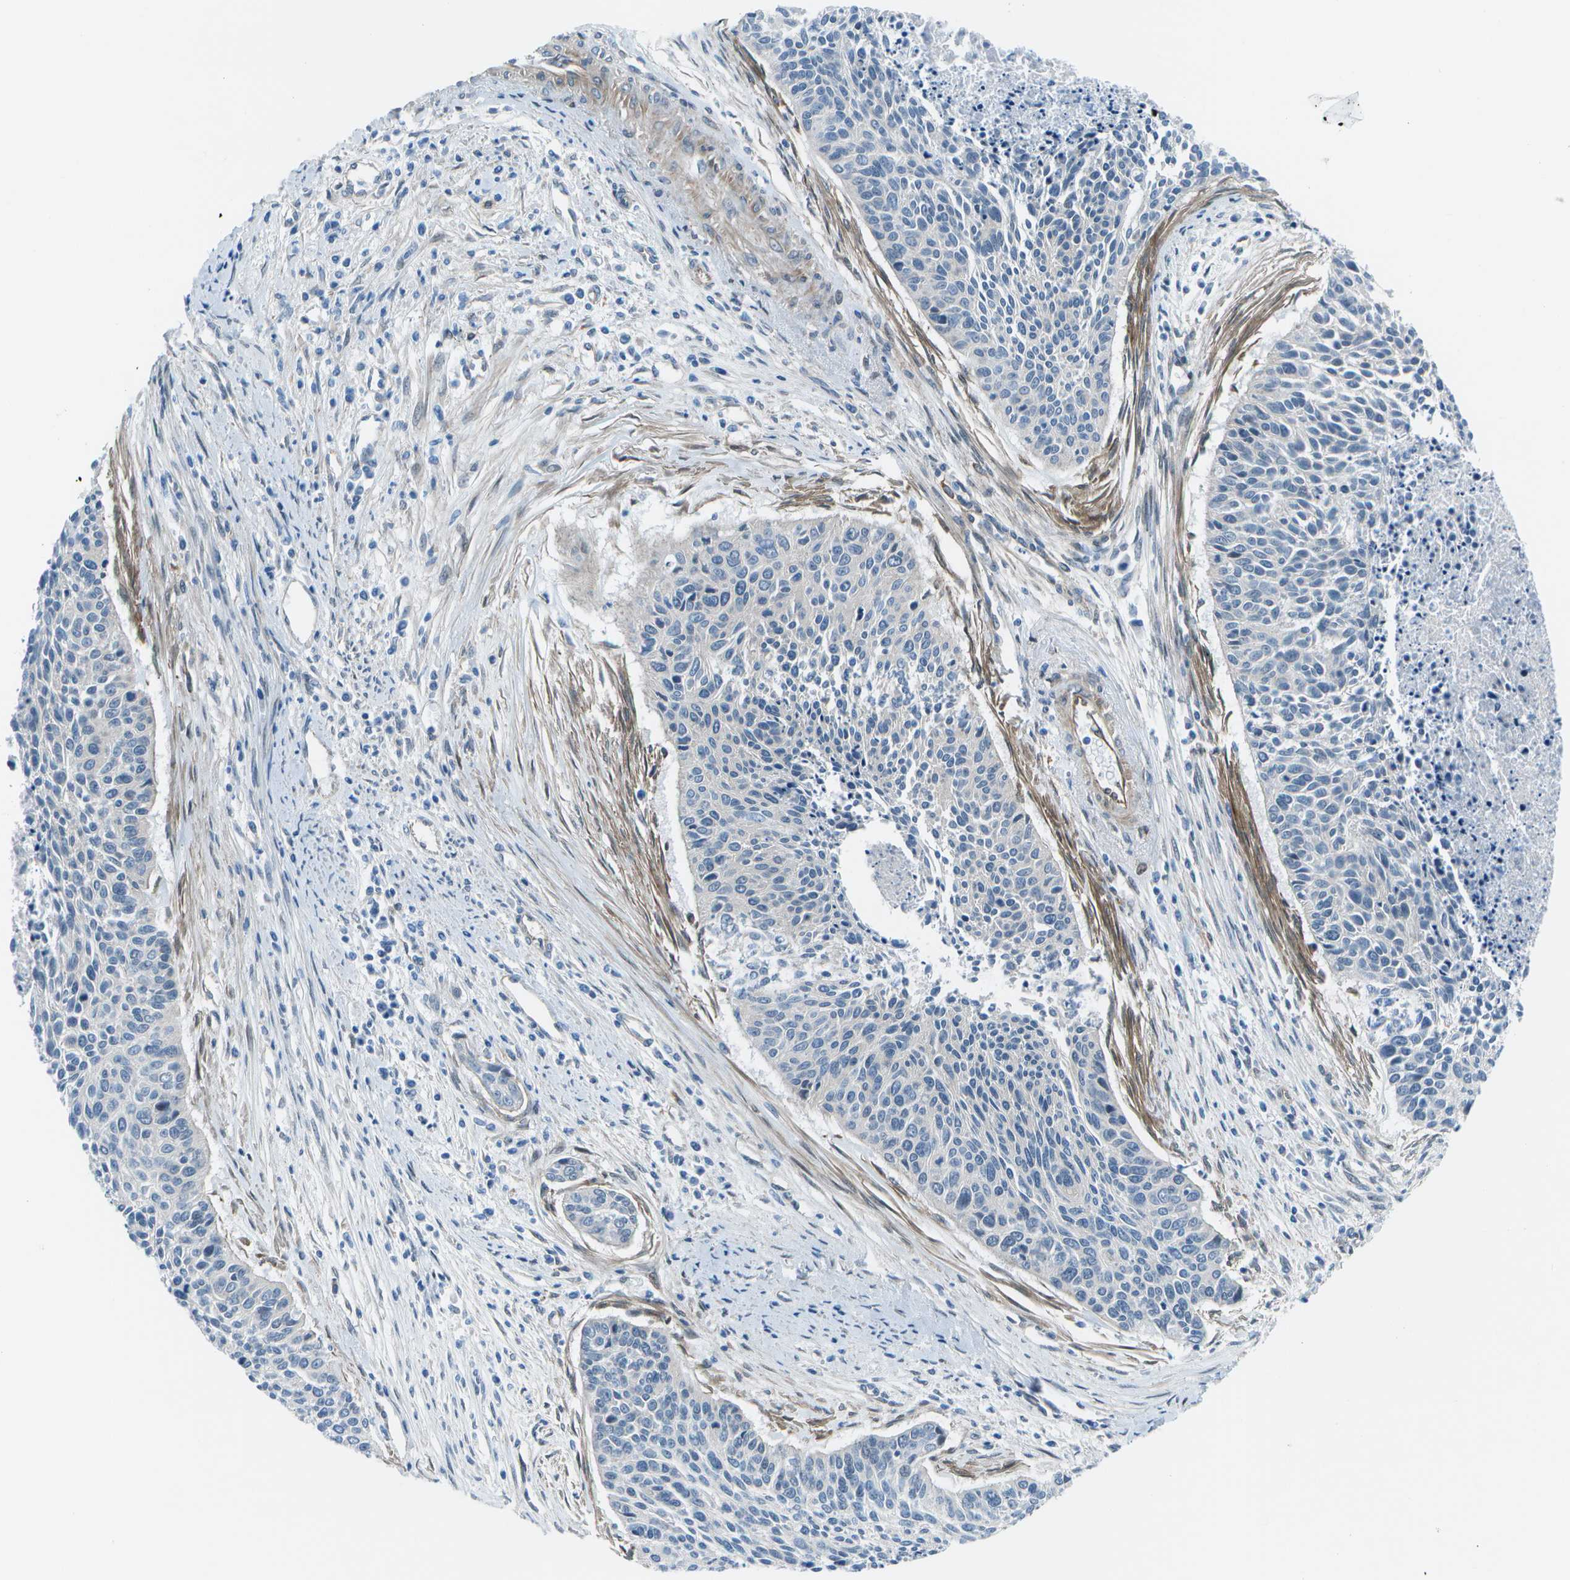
{"staining": {"intensity": "negative", "quantity": "none", "location": "none"}, "tissue": "cervical cancer", "cell_type": "Tumor cells", "image_type": "cancer", "snomed": [{"axis": "morphology", "description": "Squamous cell carcinoma, NOS"}, {"axis": "topography", "description": "Cervix"}], "caption": "DAB immunohistochemical staining of cervical cancer demonstrates no significant expression in tumor cells.", "gene": "SORBS3", "patient": {"sex": "female", "age": 55}}